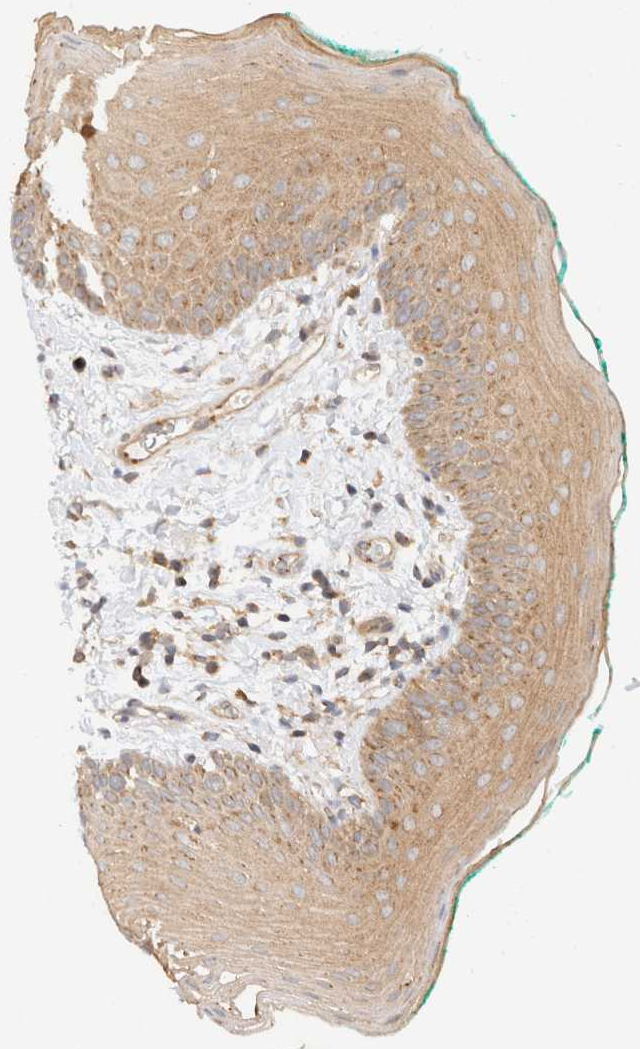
{"staining": {"intensity": "weak", "quantity": ">75%", "location": "cytoplasmic/membranous"}, "tissue": "oral mucosa", "cell_type": "Squamous epithelial cells", "image_type": "normal", "snomed": [{"axis": "morphology", "description": "Normal tissue, NOS"}, {"axis": "topography", "description": "Oral tissue"}], "caption": "Normal oral mucosa was stained to show a protein in brown. There is low levels of weak cytoplasmic/membranous positivity in about >75% of squamous epithelial cells. The staining was performed using DAB (3,3'-diaminobenzidine) to visualize the protein expression in brown, while the nuclei were stained in blue with hematoxylin (Magnification: 20x).", "gene": "RABEP1", "patient": {"sex": "male", "age": 58}}